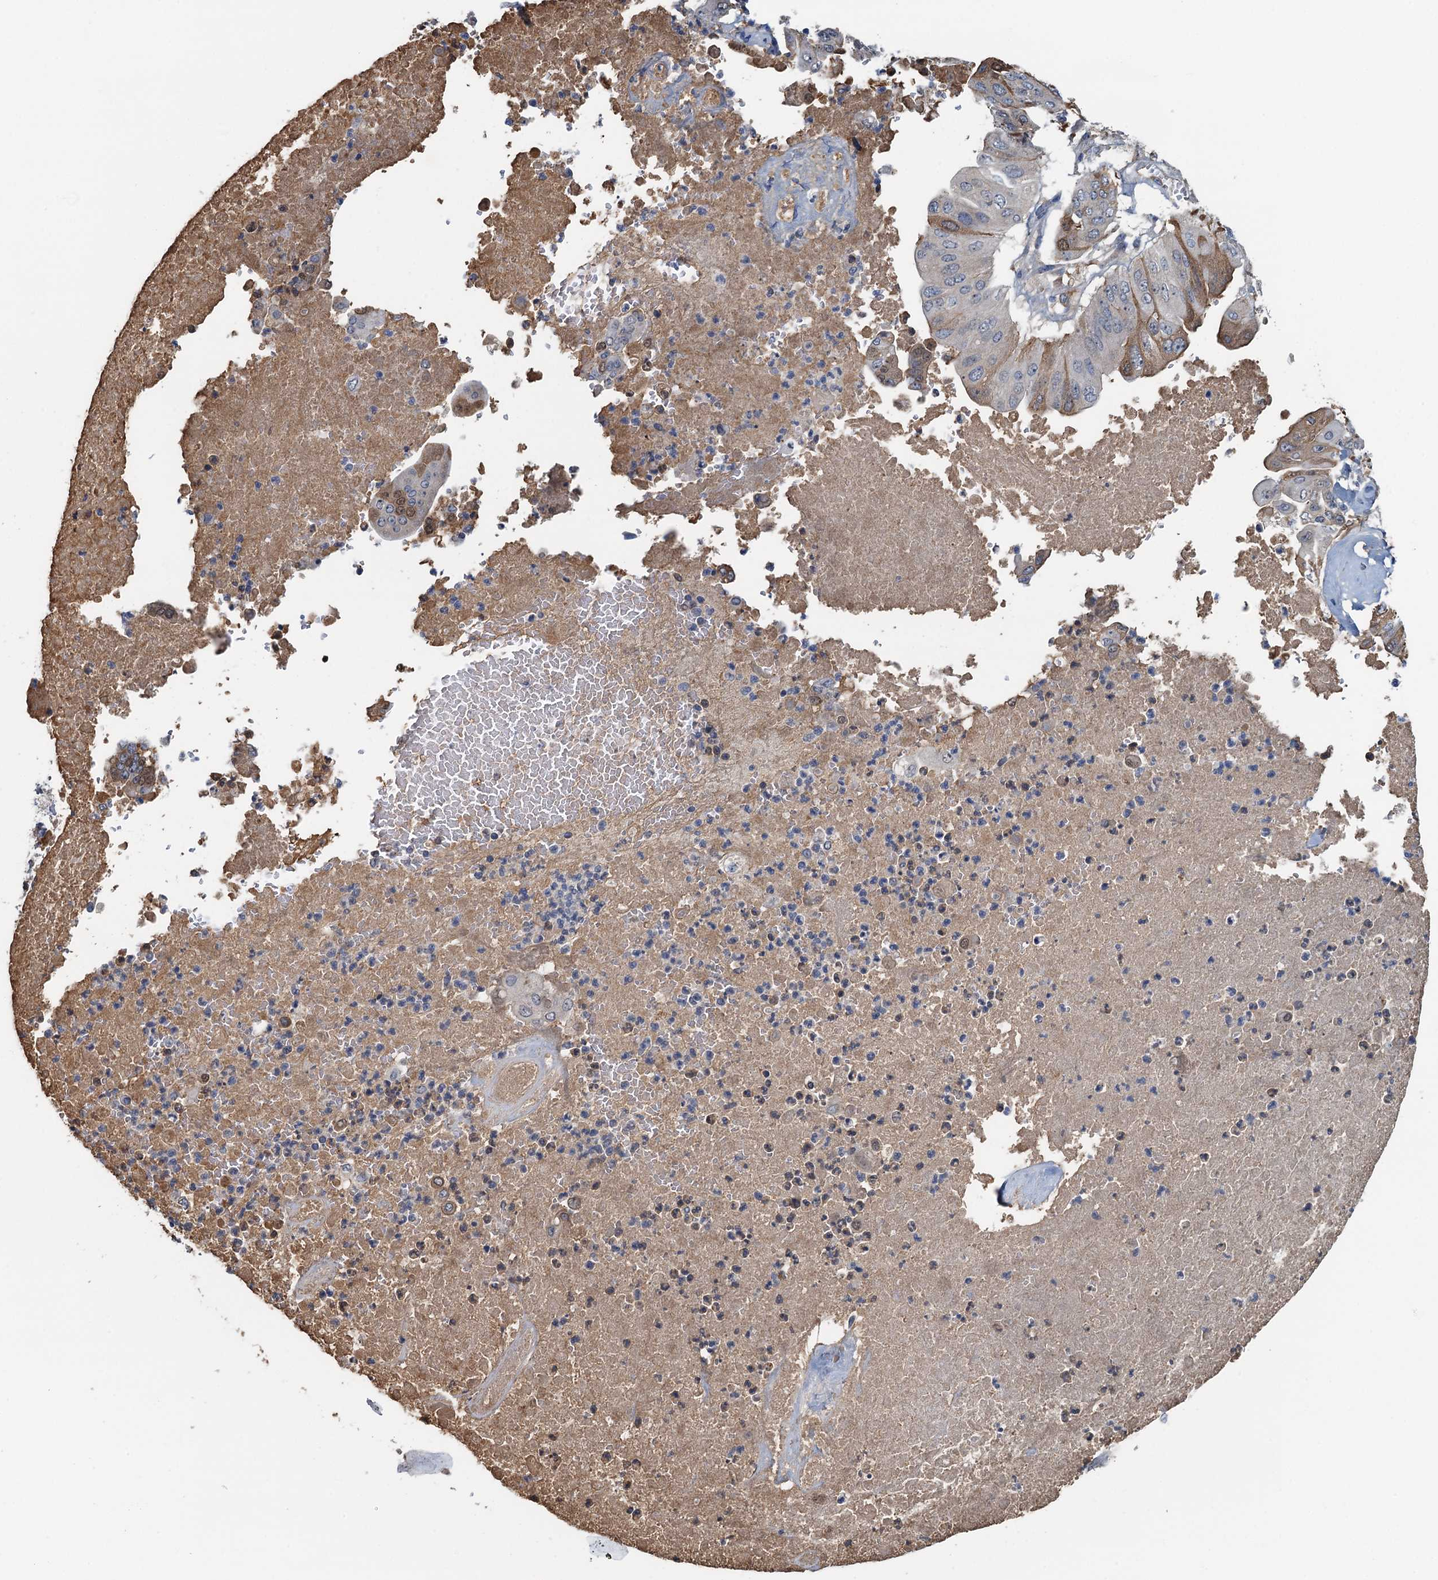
{"staining": {"intensity": "moderate", "quantity": "<25%", "location": "cytoplasmic/membranous"}, "tissue": "pancreatic cancer", "cell_type": "Tumor cells", "image_type": "cancer", "snomed": [{"axis": "morphology", "description": "Adenocarcinoma, NOS"}, {"axis": "topography", "description": "Pancreas"}], "caption": "Pancreatic cancer was stained to show a protein in brown. There is low levels of moderate cytoplasmic/membranous expression in about <25% of tumor cells.", "gene": "LSM14B", "patient": {"sex": "female", "age": 77}}